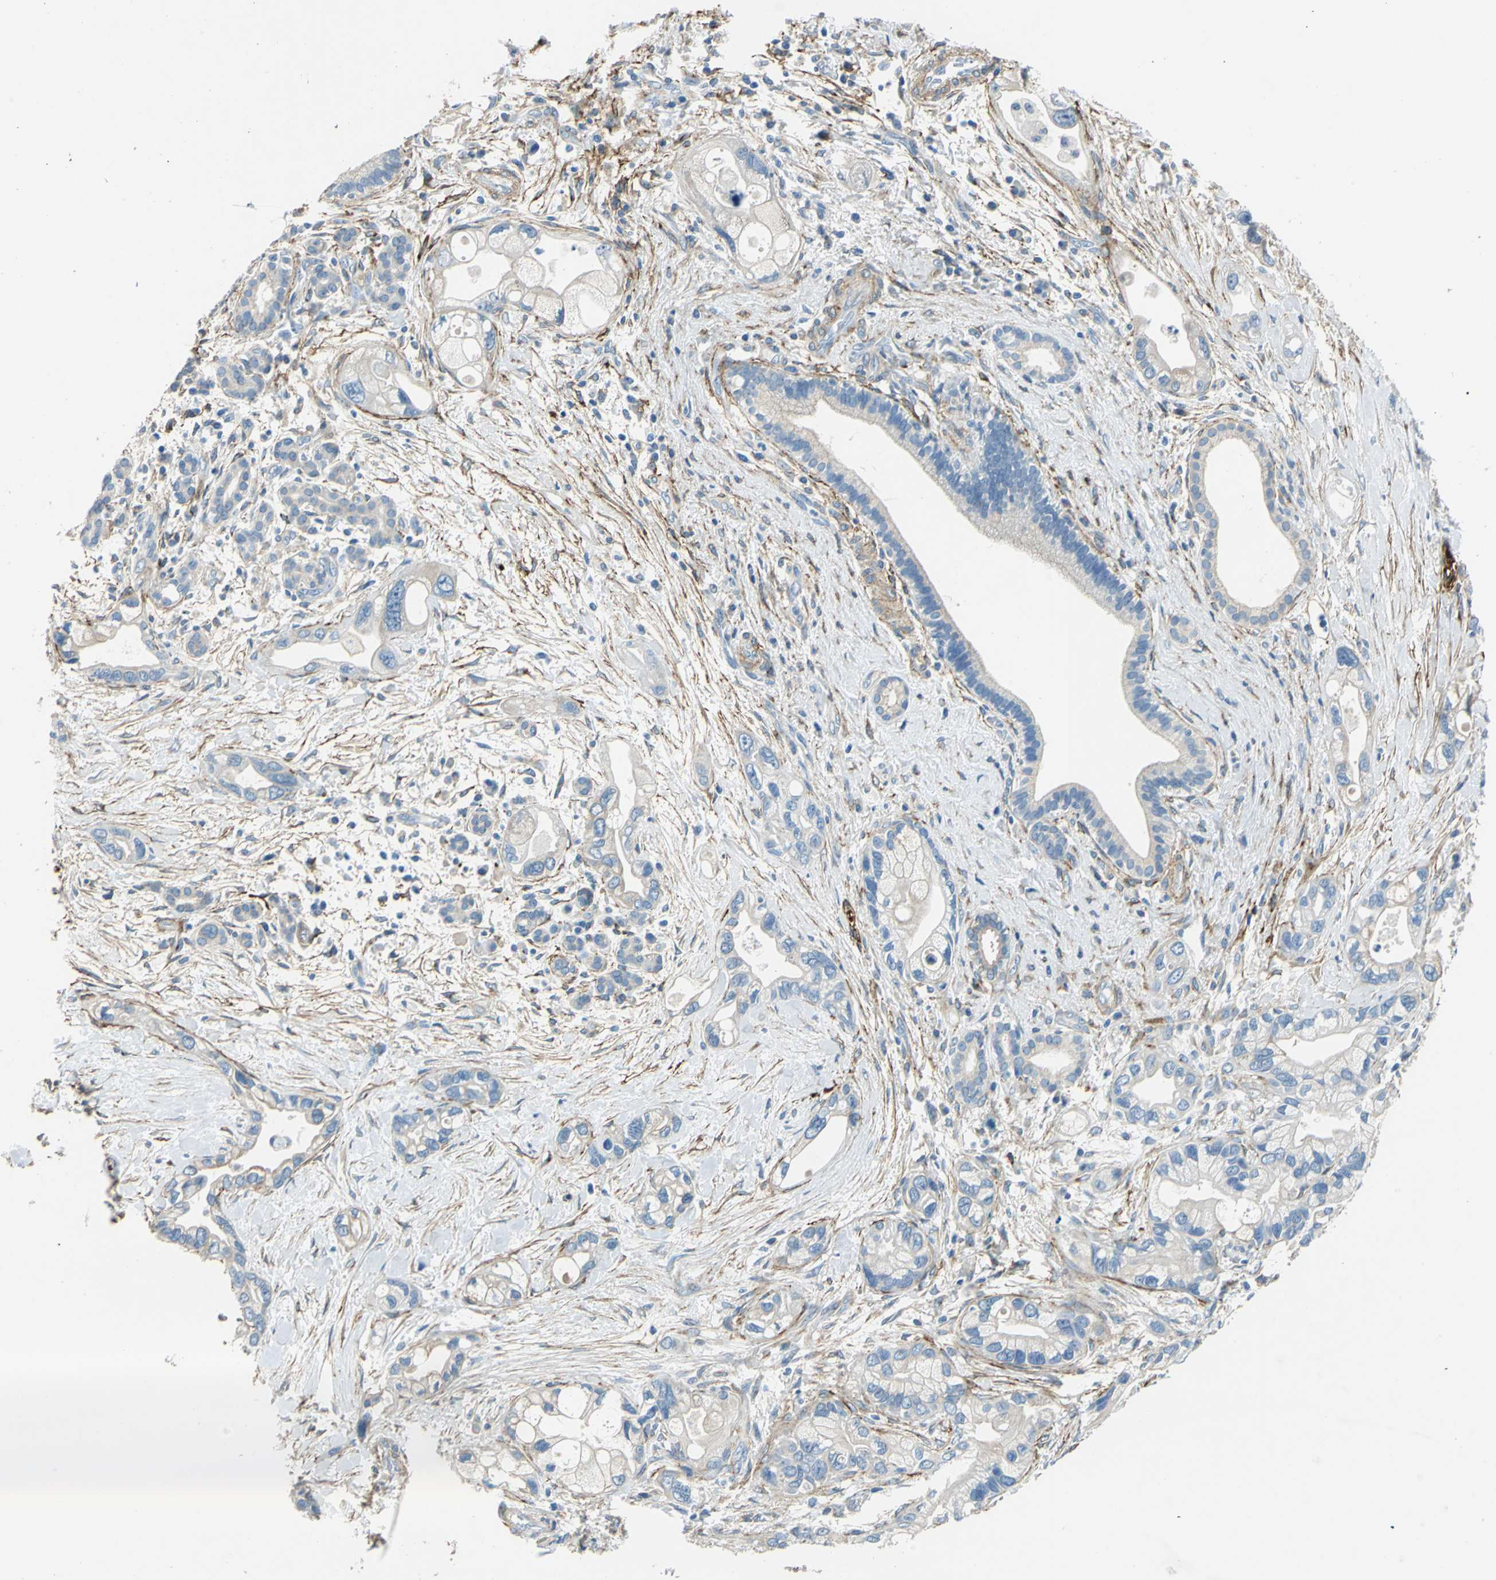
{"staining": {"intensity": "weak", "quantity": "25%-75%", "location": "cytoplasmic/membranous"}, "tissue": "pancreatic cancer", "cell_type": "Tumor cells", "image_type": "cancer", "snomed": [{"axis": "morphology", "description": "Adenocarcinoma, NOS"}, {"axis": "topography", "description": "Pancreas"}], "caption": "A high-resolution micrograph shows IHC staining of adenocarcinoma (pancreatic), which shows weak cytoplasmic/membranous positivity in about 25%-75% of tumor cells.", "gene": "AKAP12", "patient": {"sex": "female", "age": 77}}